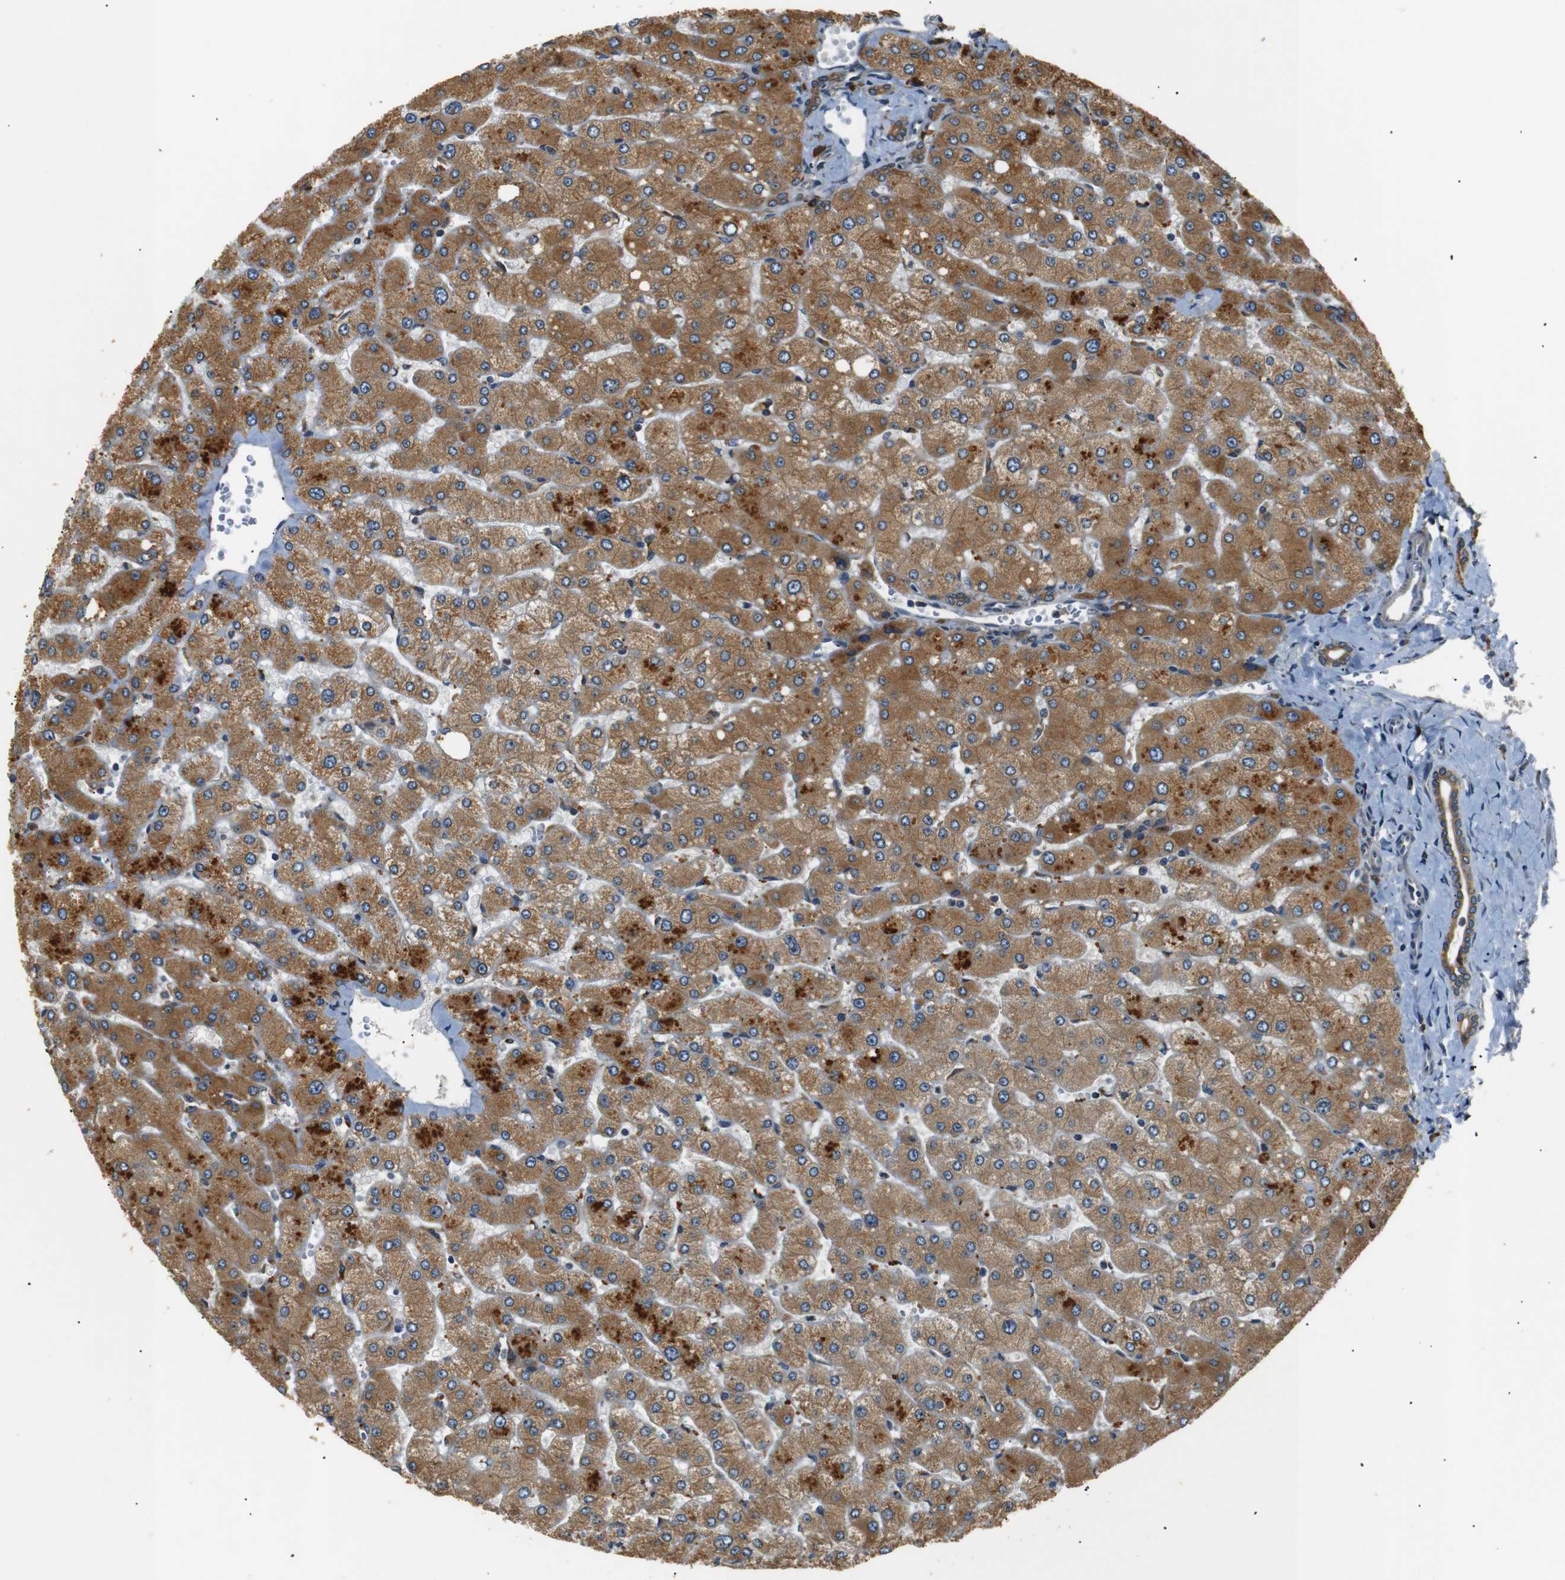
{"staining": {"intensity": "moderate", "quantity": ">75%", "location": "cytoplasmic/membranous"}, "tissue": "liver", "cell_type": "Cholangiocytes", "image_type": "normal", "snomed": [{"axis": "morphology", "description": "Normal tissue, NOS"}, {"axis": "topography", "description": "Liver"}], "caption": "Immunohistochemical staining of benign human liver shows medium levels of moderate cytoplasmic/membranous staining in about >75% of cholangiocytes.", "gene": "TMED2", "patient": {"sex": "male", "age": 55}}